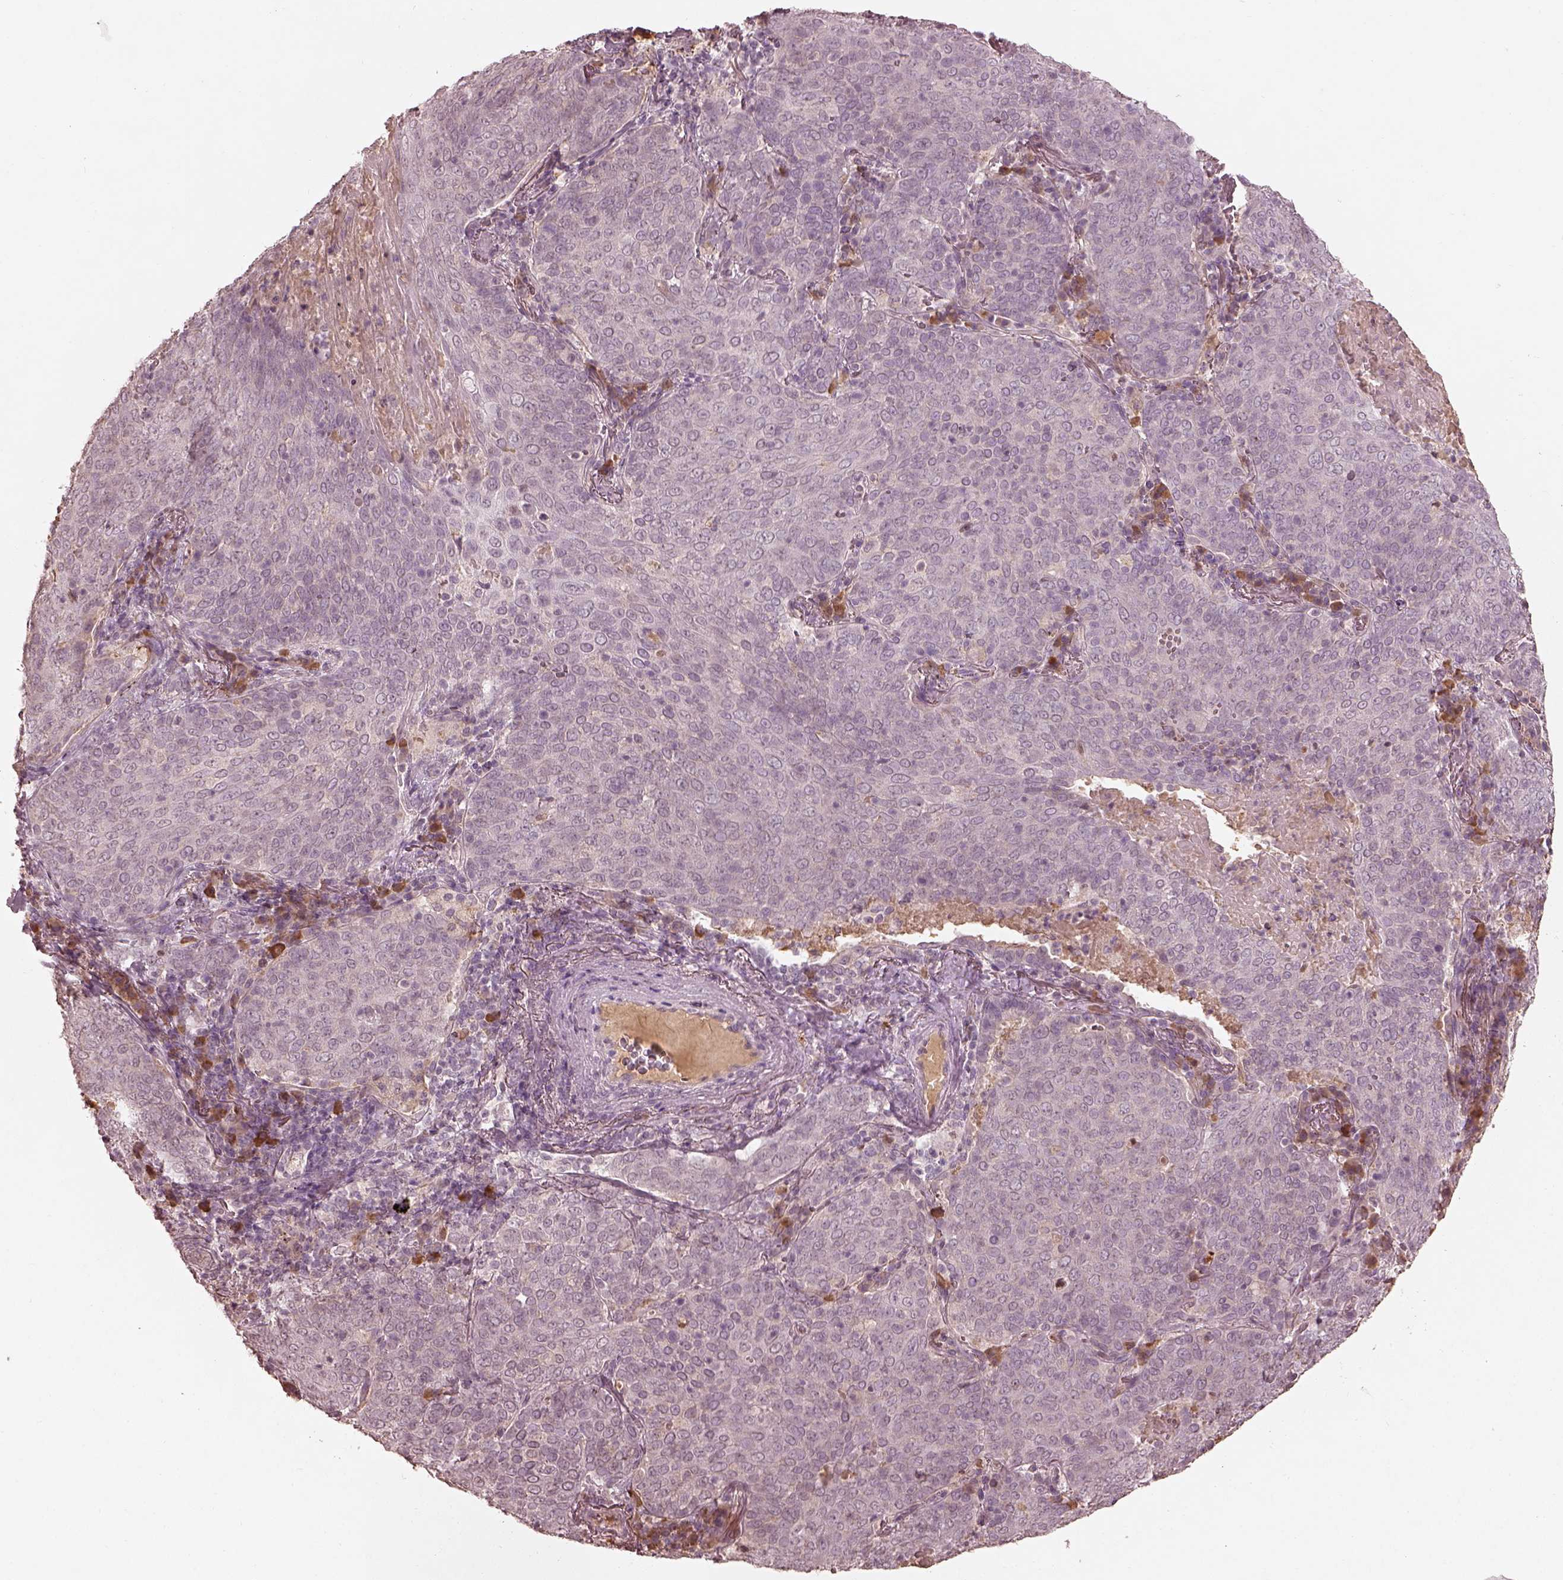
{"staining": {"intensity": "negative", "quantity": "none", "location": "none"}, "tissue": "lung cancer", "cell_type": "Tumor cells", "image_type": "cancer", "snomed": [{"axis": "morphology", "description": "Squamous cell carcinoma, NOS"}, {"axis": "topography", "description": "Lung"}], "caption": "DAB immunohistochemical staining of human lung cancer (squamous cell carcinoma) displays no significant expression in tumor cells.", "gene": "CALR3", "patient": {"sex": "male", "age": 82}}